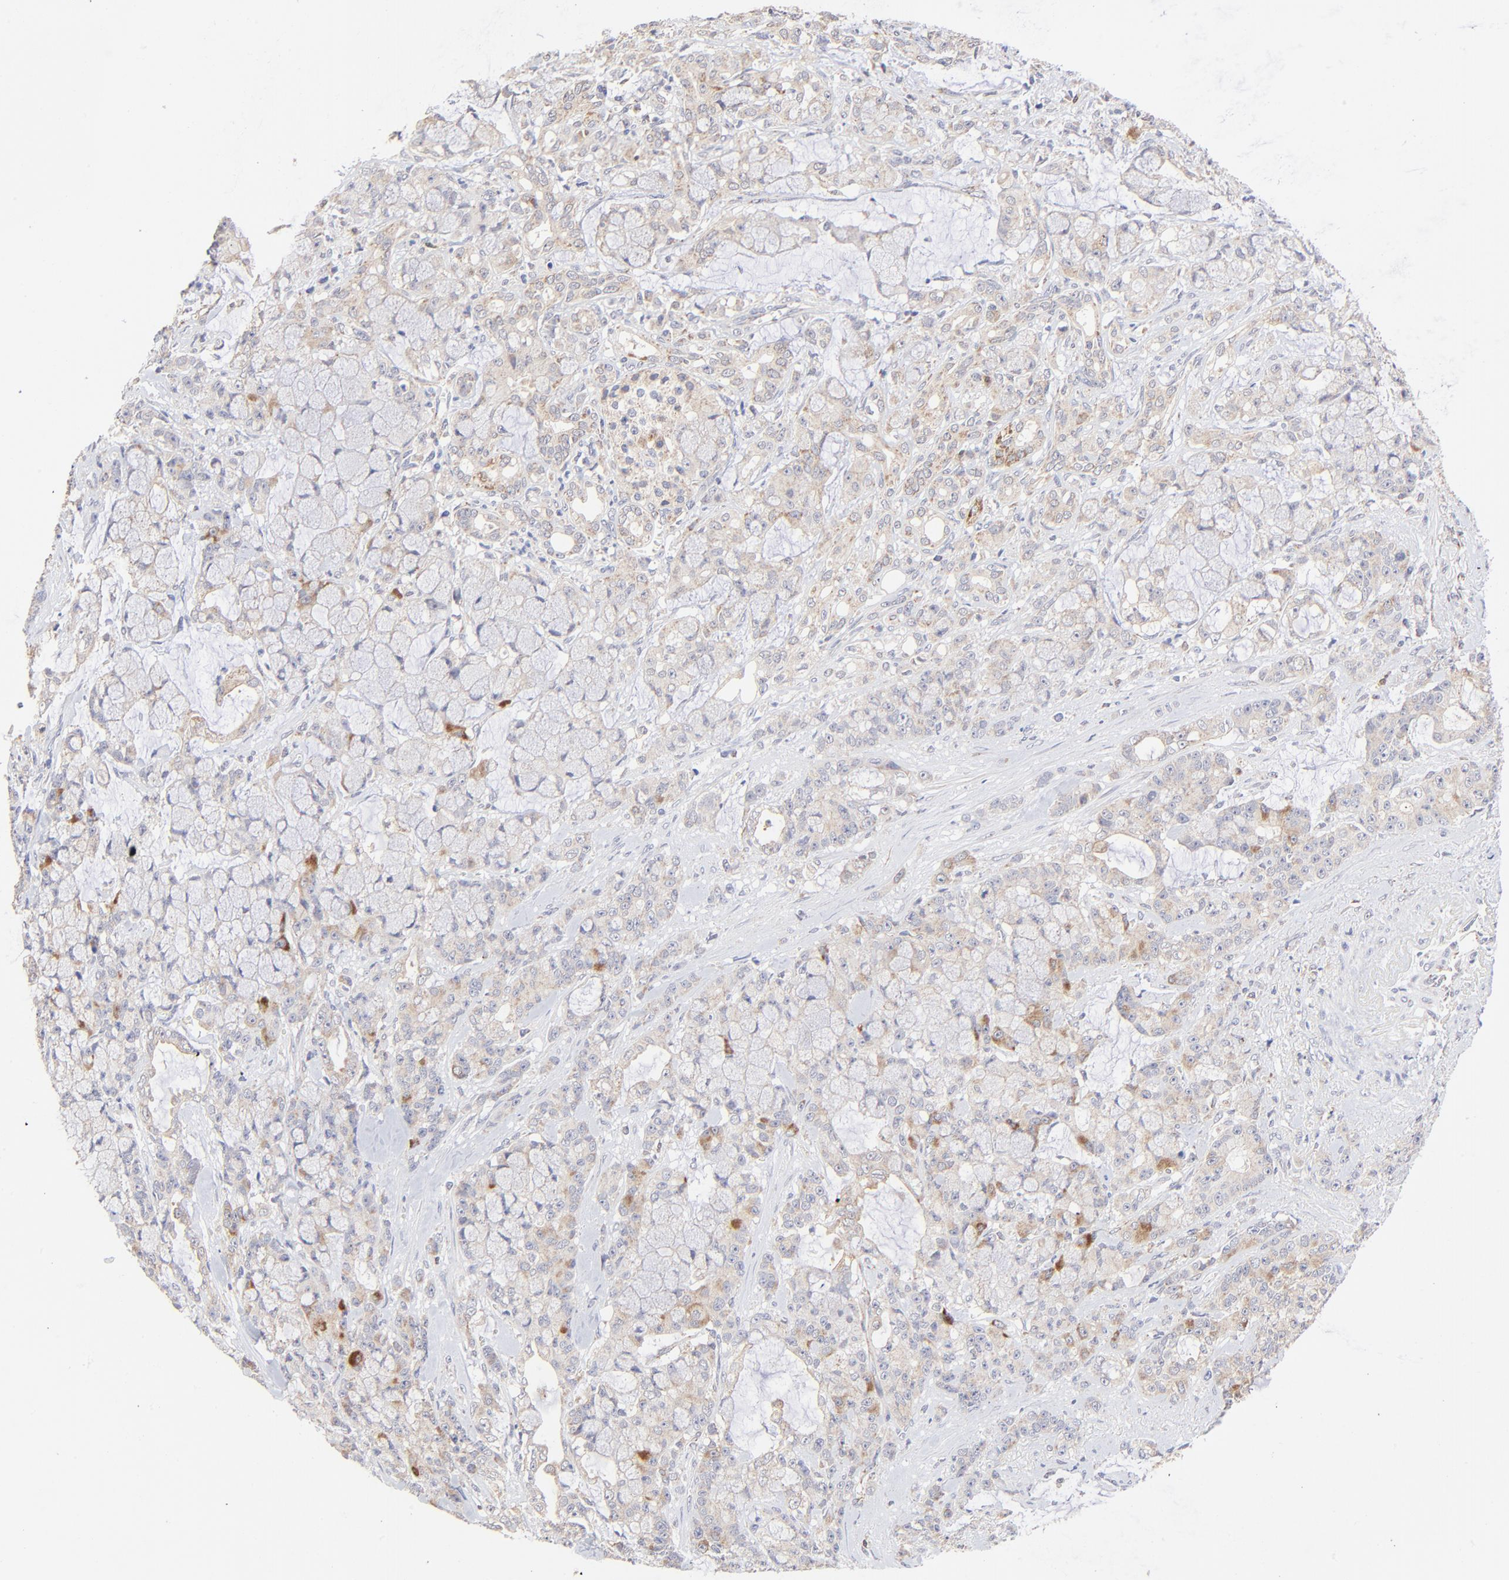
{"staining": {"intensity": "weak", "quantity": "25%-75%", "location": "cytoplasmic/membranous"}, "tissue": "pancreatic cancer", "cell_type": "Tumor cells", "image_type": "cancer", "snomed": [{"axis": "morphology", "description": "Adenocarcinoma, NOS"}, {"axis": "topography", "description": "Pancreas"}], "caption": "Immunohistochemistry micrograph of human pancreatic adenocarcinoma stained for a protein (brown), which demonstrates low levels of weak cytoplasmic/membranous staining in about 25%-75% of tumor cells.", "gene": "FBXL12", "patient": {"sex": "female", "age": 73}}